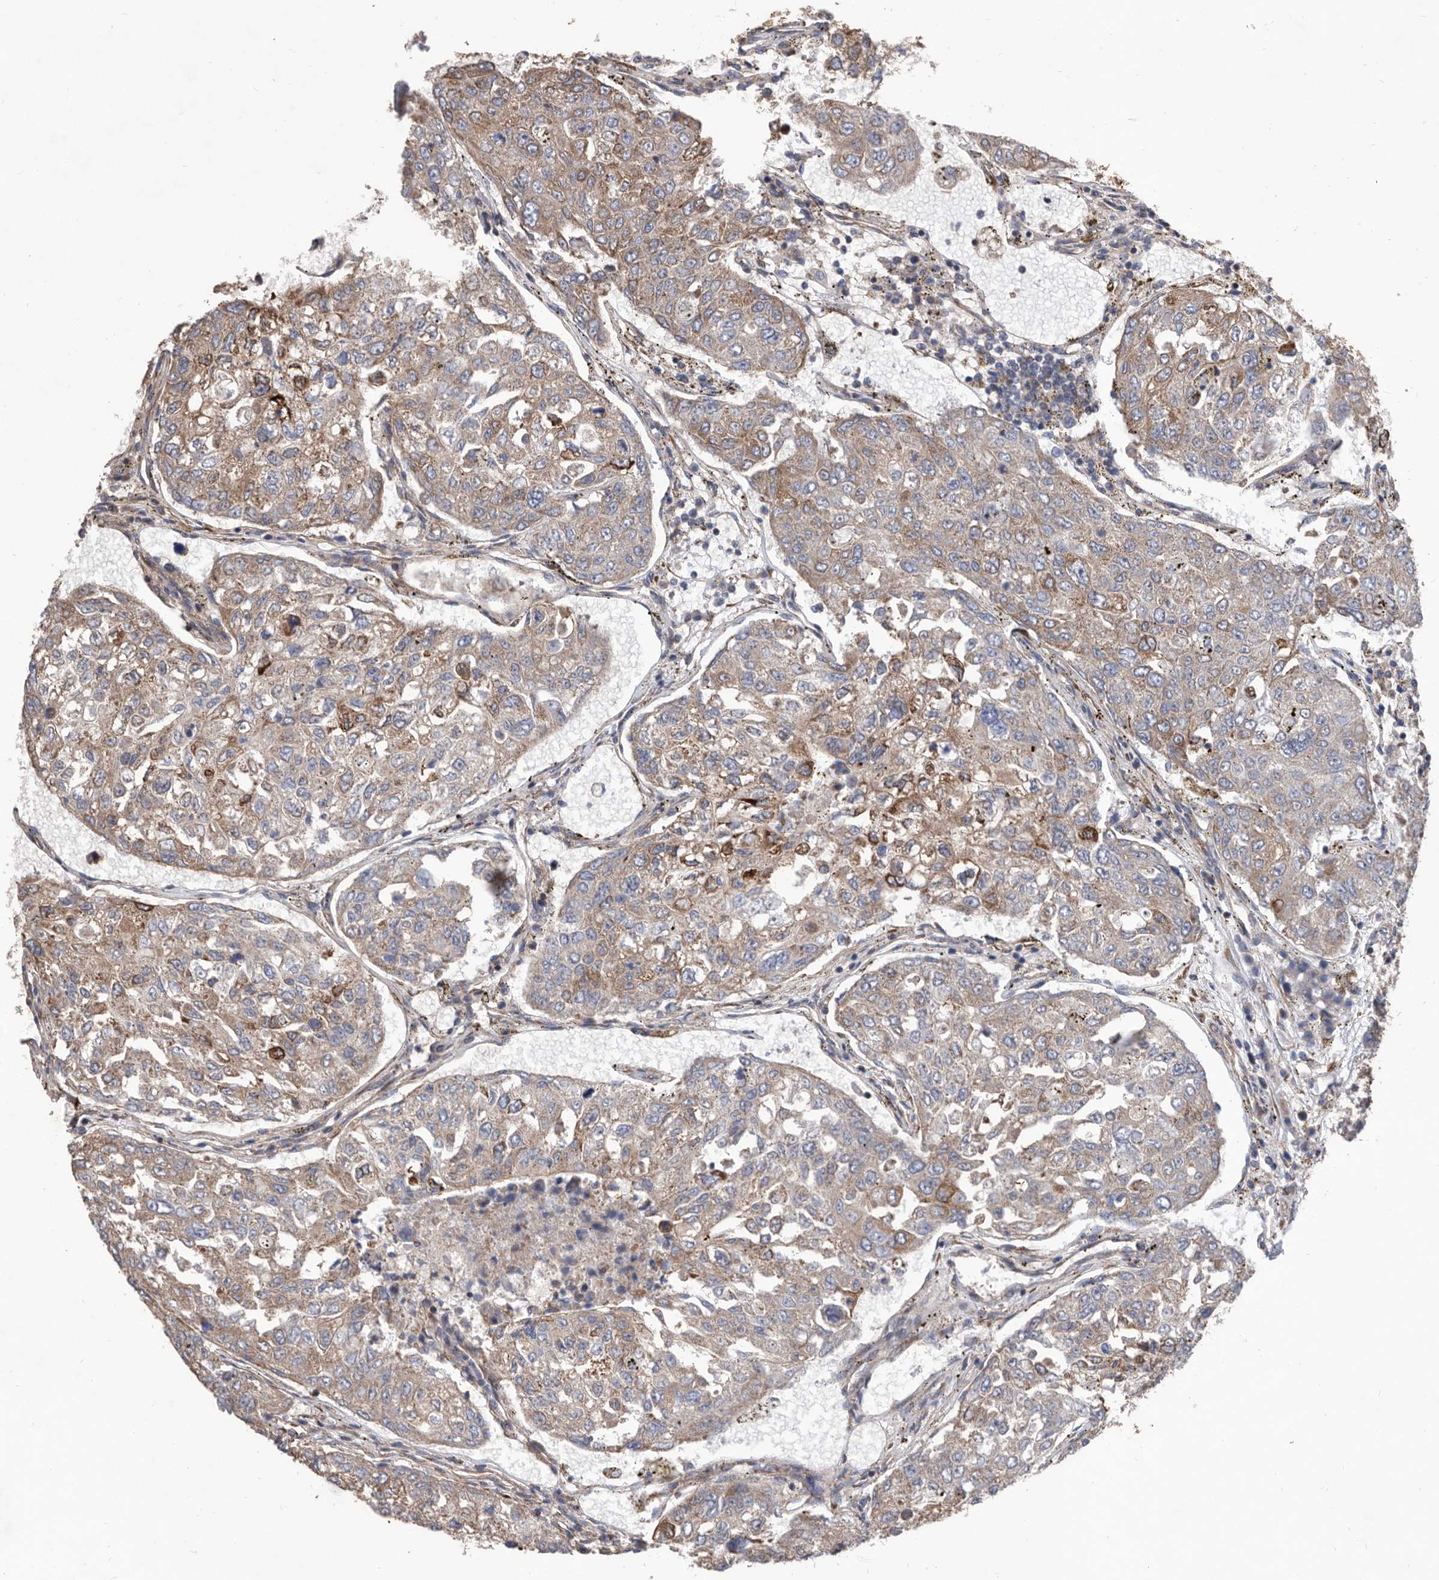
{"staining": {"intensity": "weak", "quantity": ">75%", "location": "cytoplasmic/membranous"}, "tissue": "urothelial cancer", "cell_type": "Tumor cells", "image_type": "cancer", "snomed": [{"axis": "morphology", "description": "Urothelial carcinoma, High grade"}, {"axis": "topography", "description": "Lymph node"}, {"axis": "topography", "description": "Urinary bladder"}], "caption": "Tumor cells show low levels of weak cytoplasmic/membranous staining in approximately >75% of cells in urothelial carcinoma (high-grade).", "gene": "ATP13A3", "patient": {"sex": "male", "age": 51}}